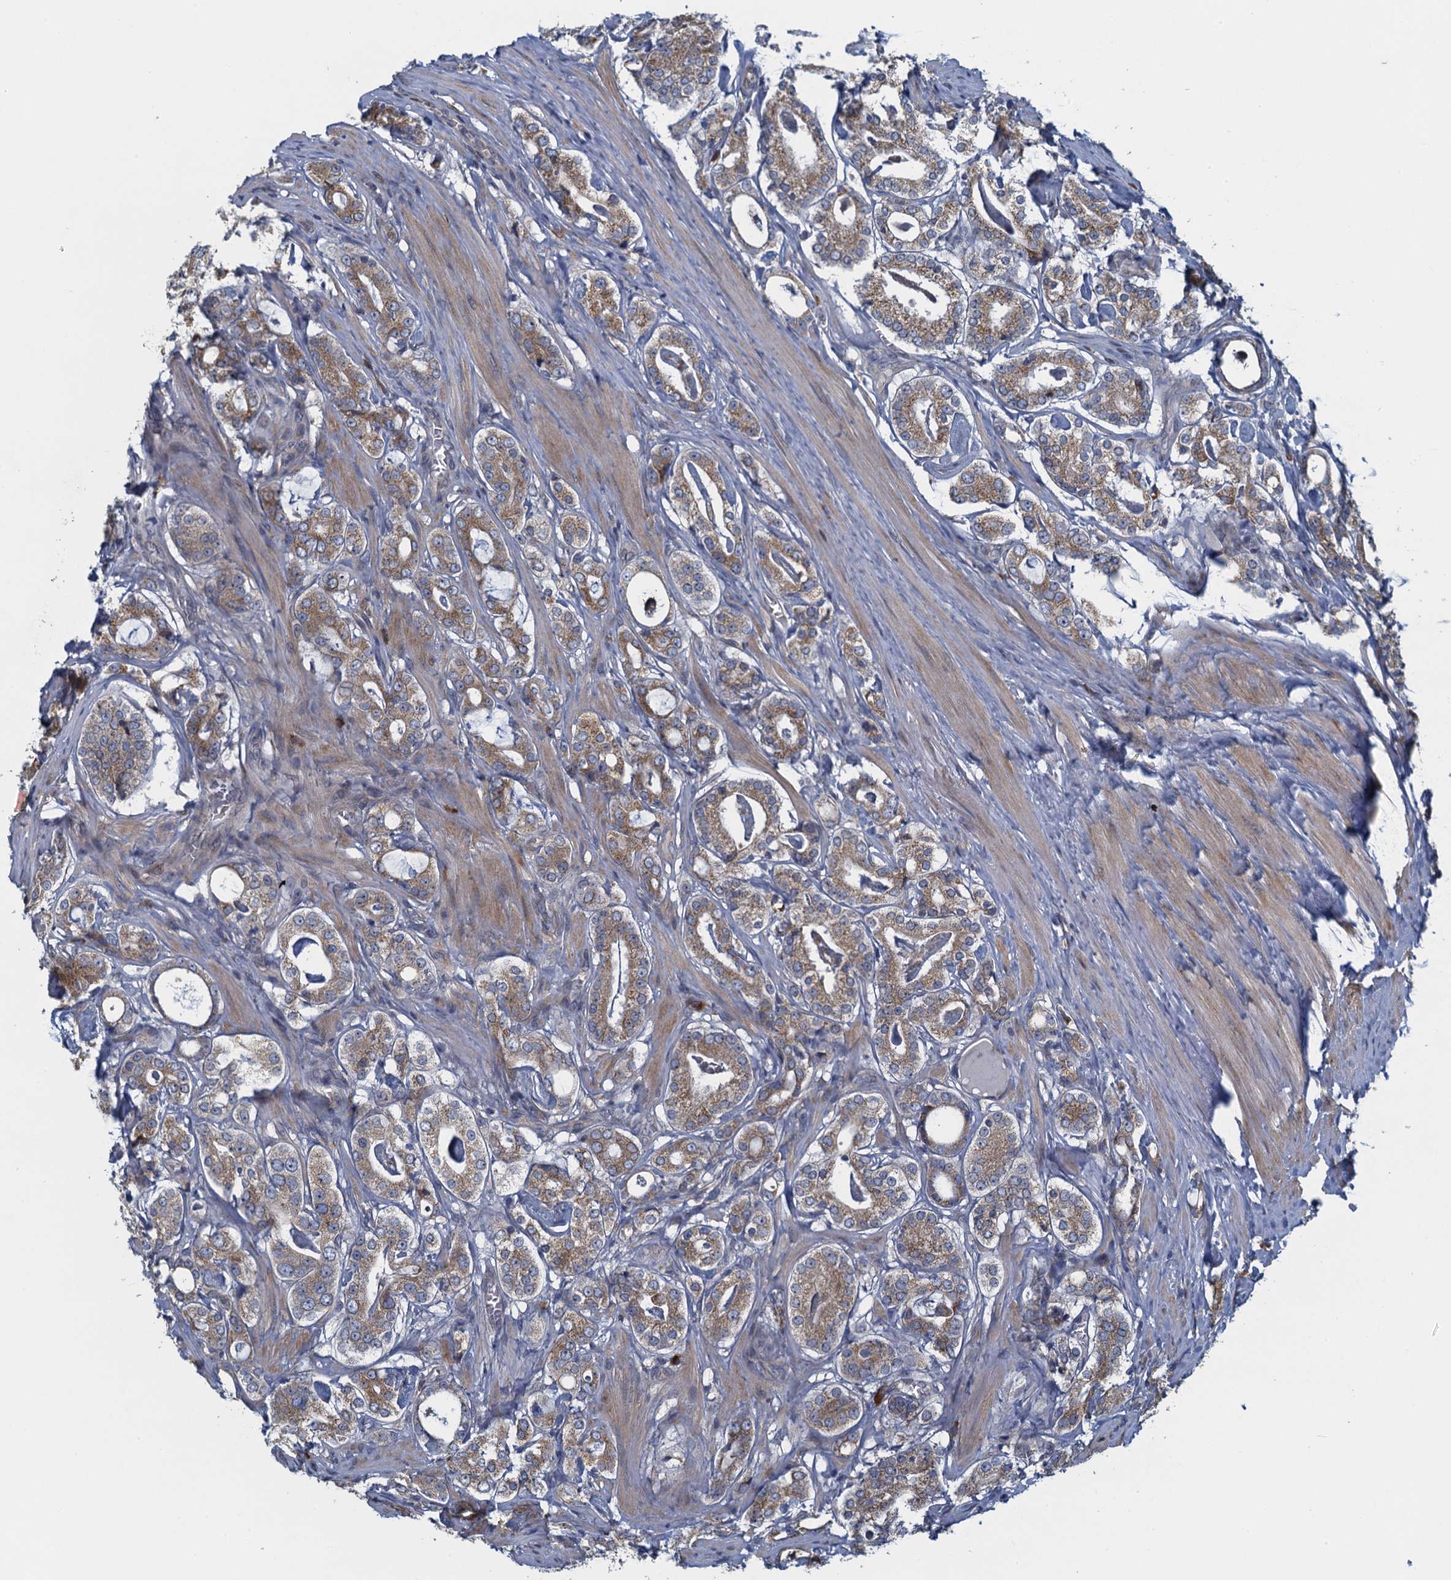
{"staining": {"intensity": "moderate", "quantity": ">75%", "location": "cytoplasmic/membranous"}, "tissue": "prostate cancer", "cell_type": "Tumor cells", "image_type": "cancer", "snomed": [{"axis": "morphology", "description": "Adenocarcinoma, High grade"}, {"axis": "topography", "description": "Prostate"}], "caption": "A histopathology image of high-grade adenocarcinoma (prostate) stained for a protein shows moderate cytoplasmic/membranous brown staining in tumor cells.", "gene": "ALG2", "patient": {"sex": "male", "age": 63}}